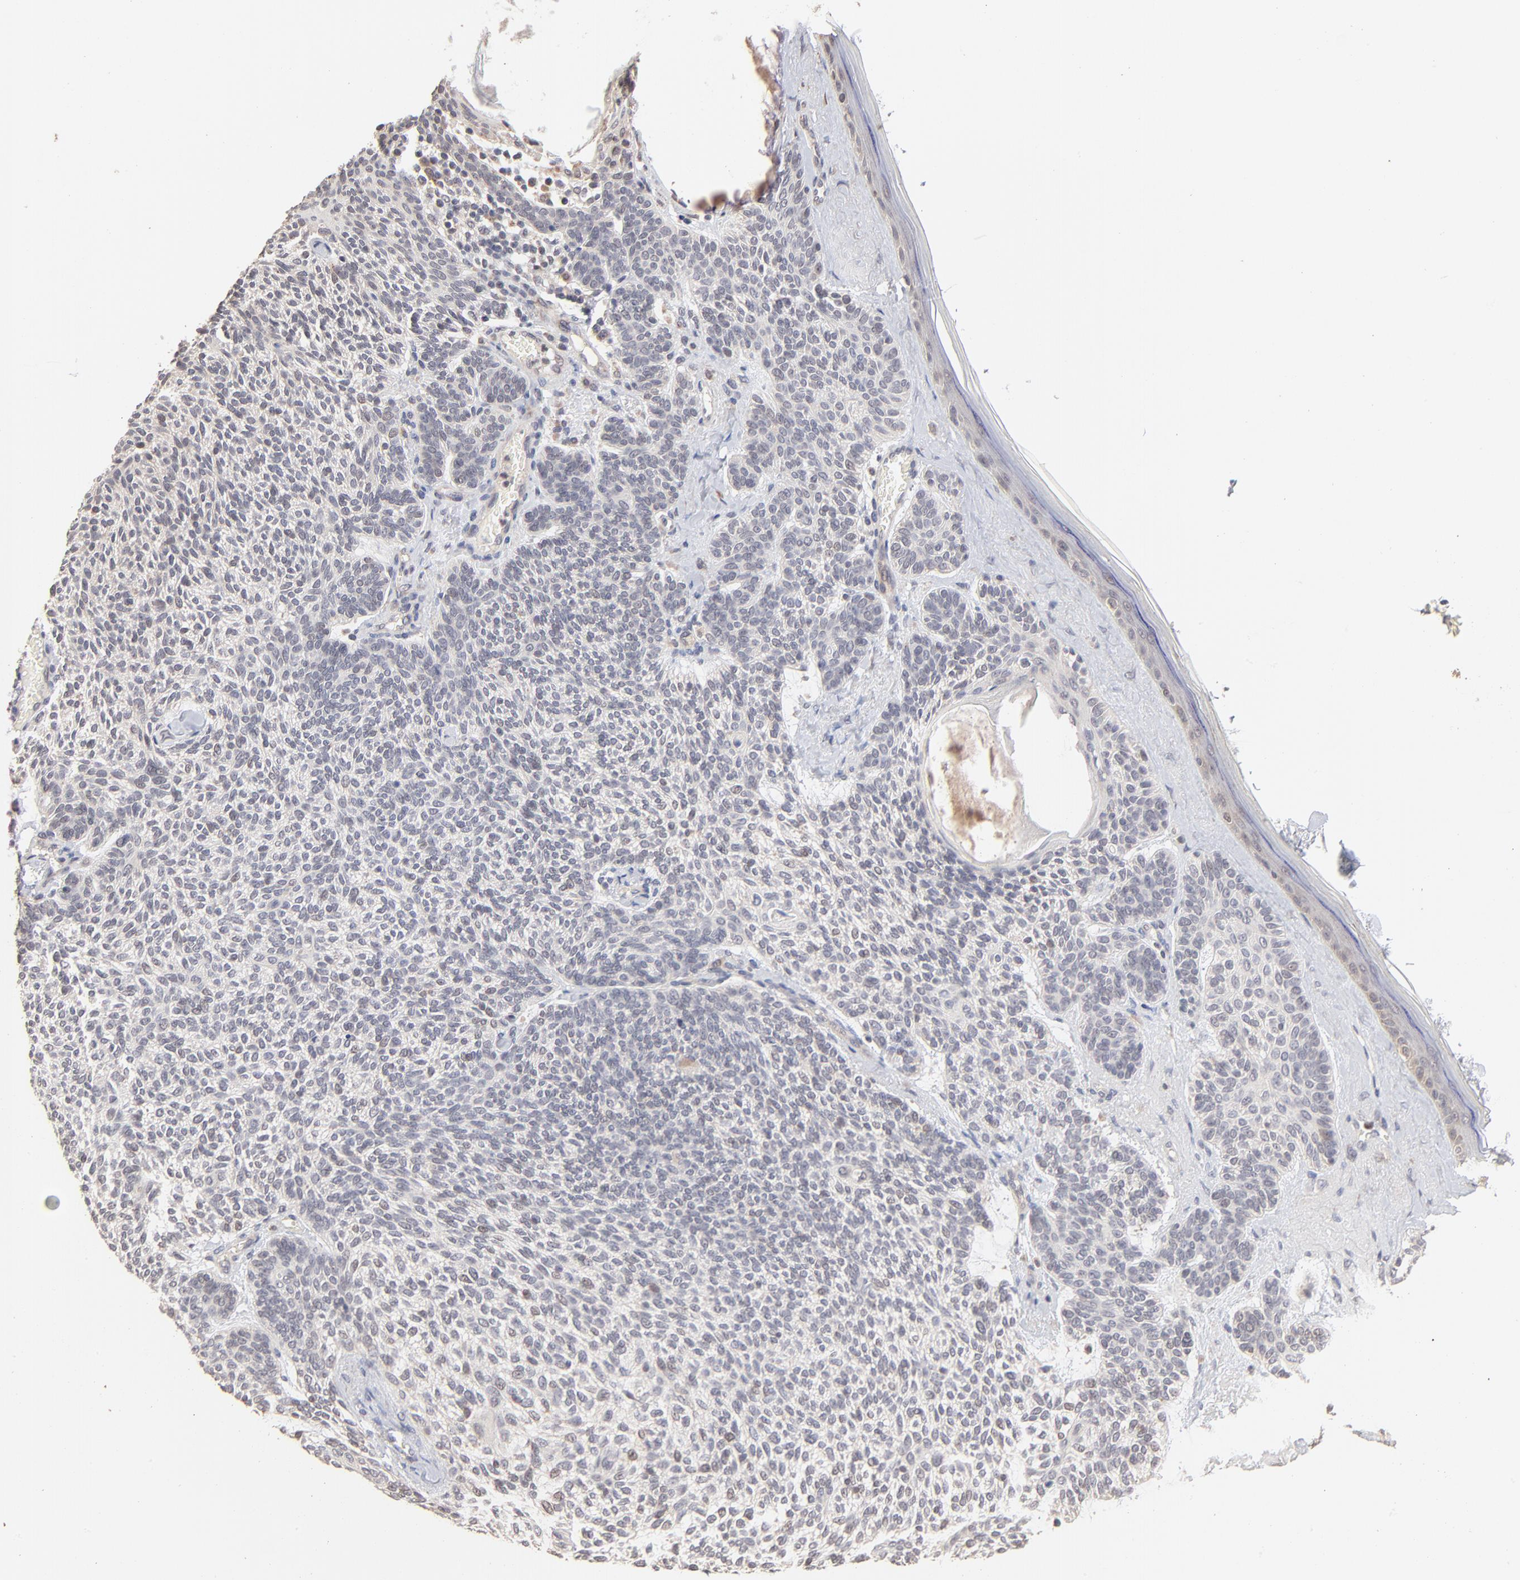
{"staining": {"intensity": "negative", "quantity": "none", "location": "none"}, "tissue": "skin cancer", "cell_type": "Tumor cells", "image_type": "cancer", "snomed": [{"axis": "morphology", "description": "Normal tissue, NOS"}, {"axis": "morphology", "description": "Basal cell carcinoma"}, {"axis": "topography", "description": "Skin"}], "caption": "Immunohistochemistry histopathology image of neoplastic tissue: skin cancer (basal cell carcinoma) stained with DAB shows no significant protein positivity in tumor cells.", "gene": "MSL2", "patient": {"sex": "female", "age": 70}}